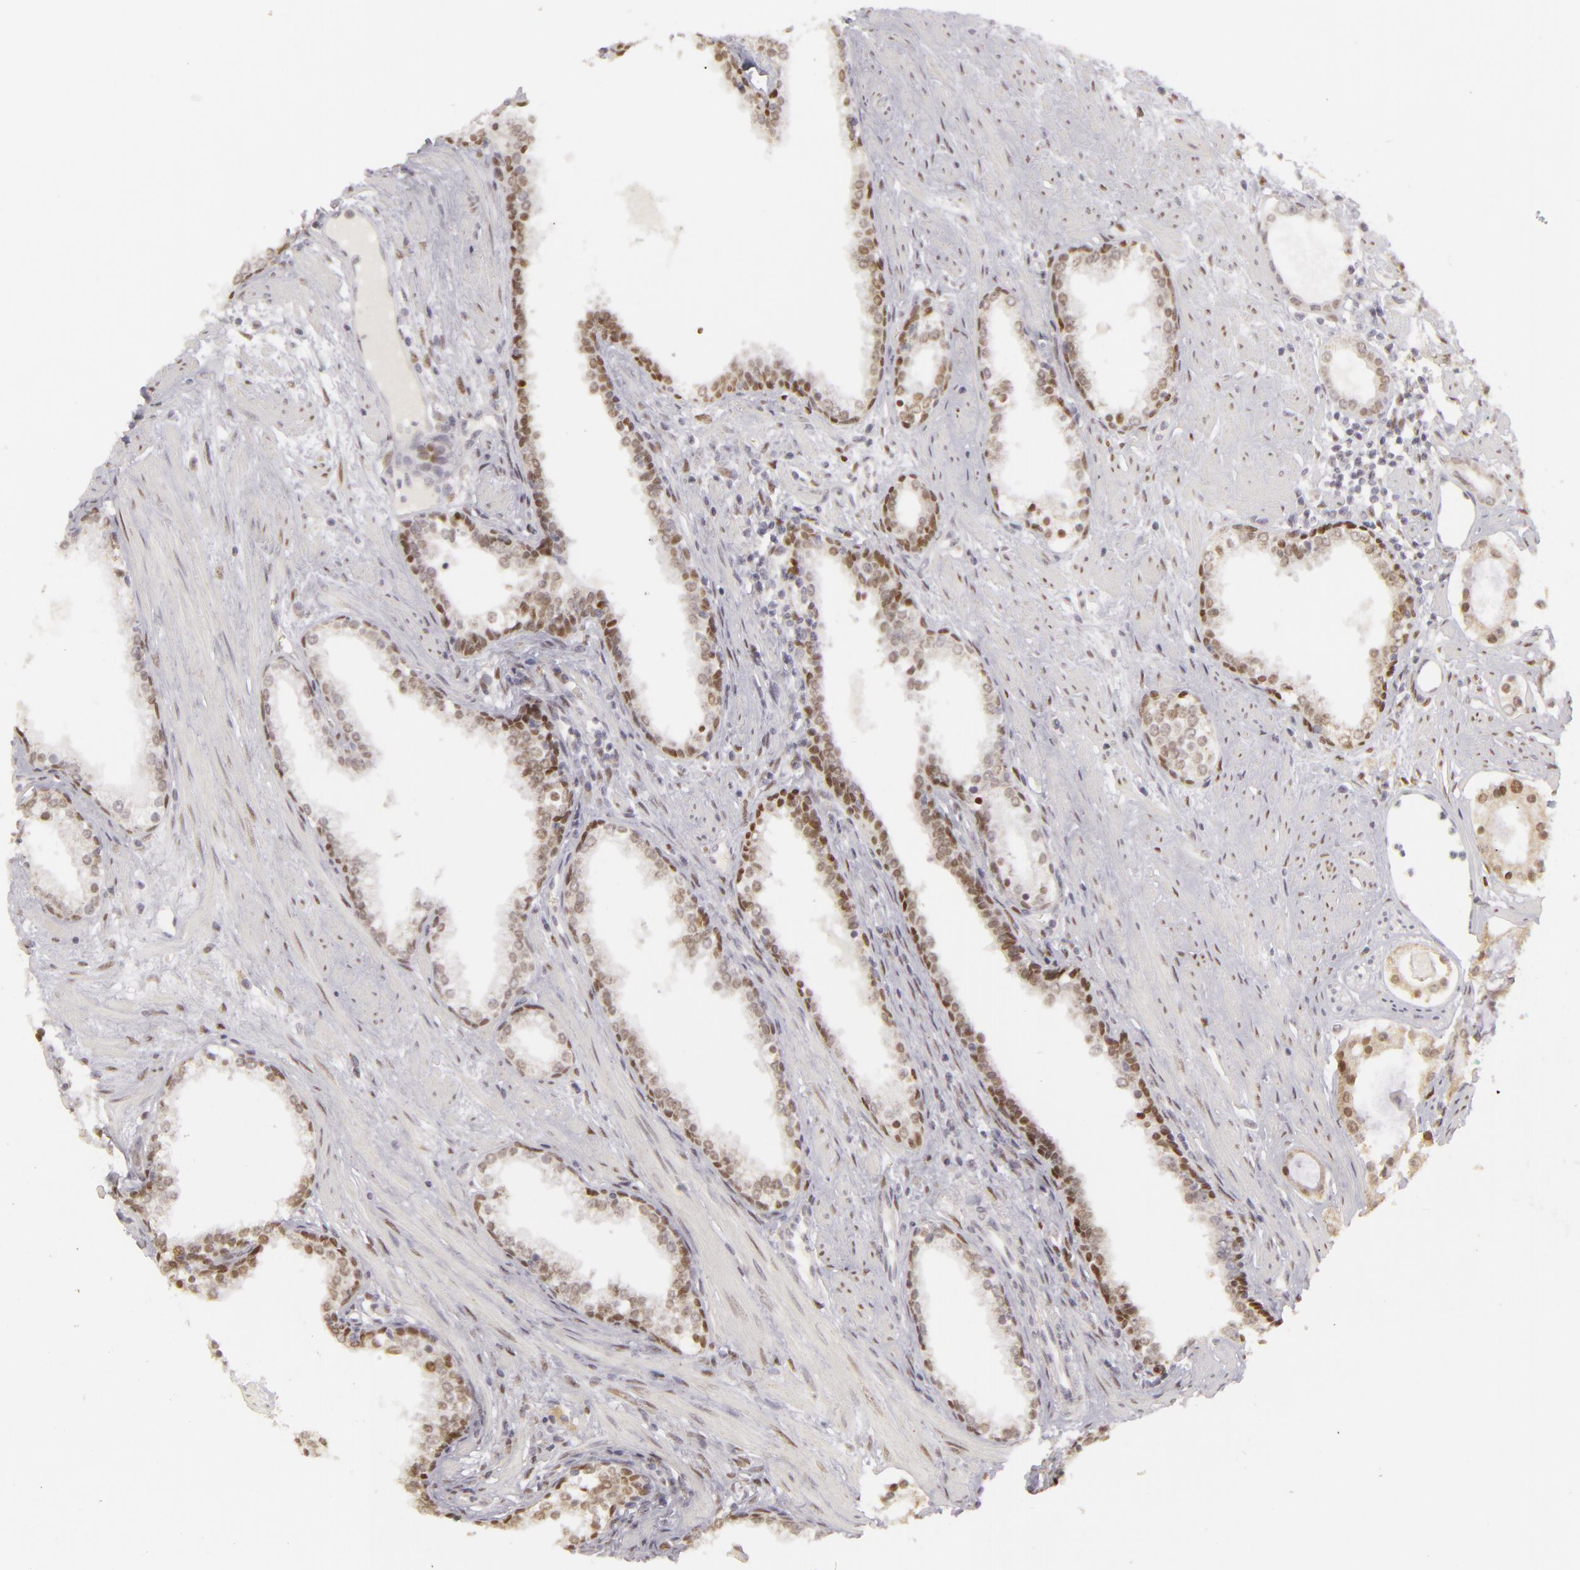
{"staining": {"intensity": "moderate", "quantity": "25%-75%", "location": "nuclear"}, "tissue": "prostate cancer", "cell_type": "Tumor cells", "image_type": "cancer", "snomed": [{"axis": "morphology", "description": "Adenocarcinoma, Medium grade"}, {"axis": "topography", "description": "Prostate"}], "caption": "Brown immunohistochemical staining in prostate adenocarcinoma (medium-grade) demonstrates moderate nuclear staining in about 25%-75% of tumor cells. Immunohistochemistry stains the protein in brown and the nuclei are stained blue.", "gene": "SIX1", "patient": {"sex": "male", "age": 73}}